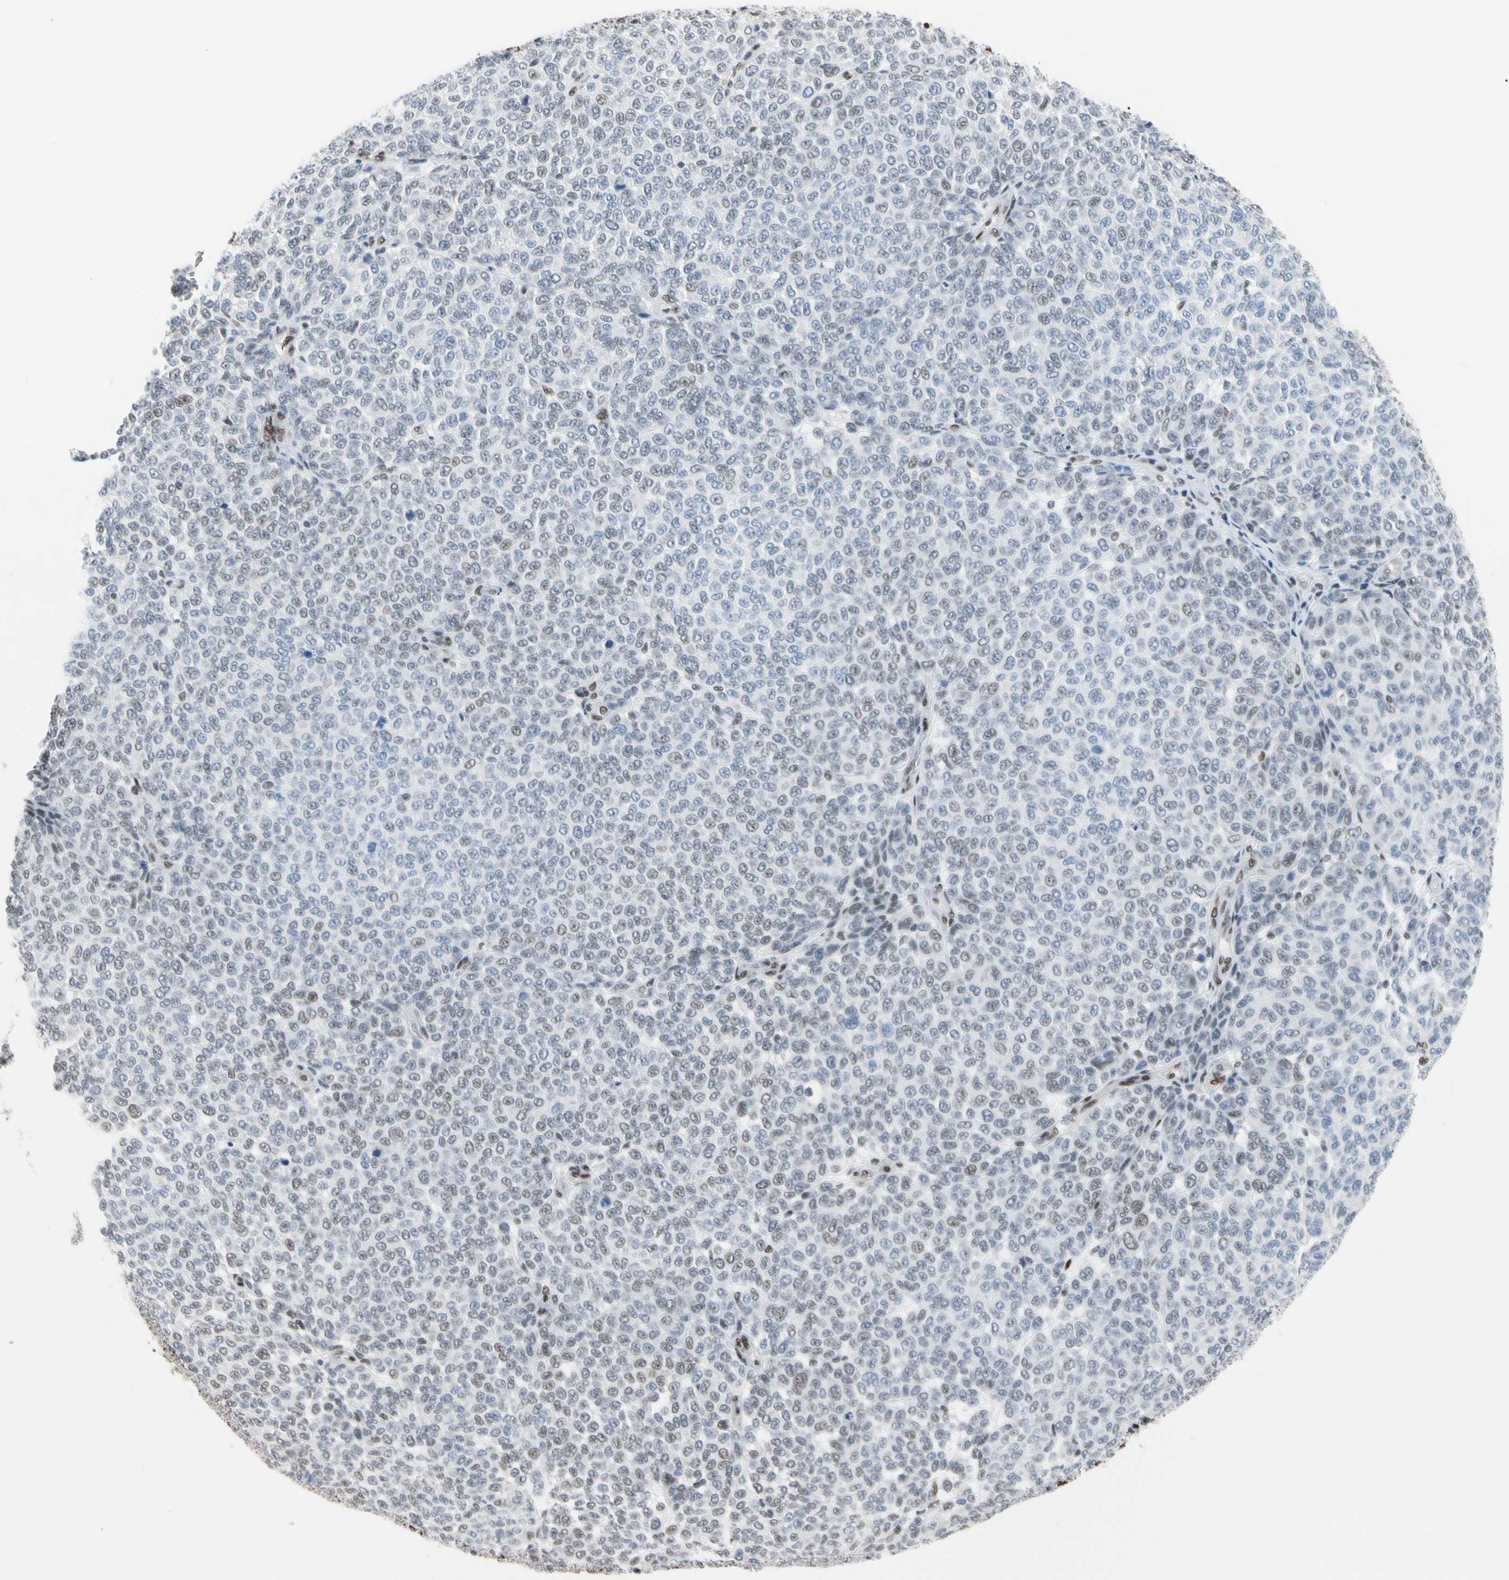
{"staining": {"intensity": "weak", "quantity": "<25%", "location": "nuclear"}, "tissue": "melanoma", "cell_type": "Tumor cells", "image_type": "cancer", "snomed": [{"axis": "morphology", "description": "Malignant melanoma, NOS"}, {"axis": "topography", "description": "Skin"}], "caption": "This is an IHC micrograph of melanoma. There is no staining in tumor cells.", "gene": "FAM98B", "patient": {"sex": "male", "age": 59}}